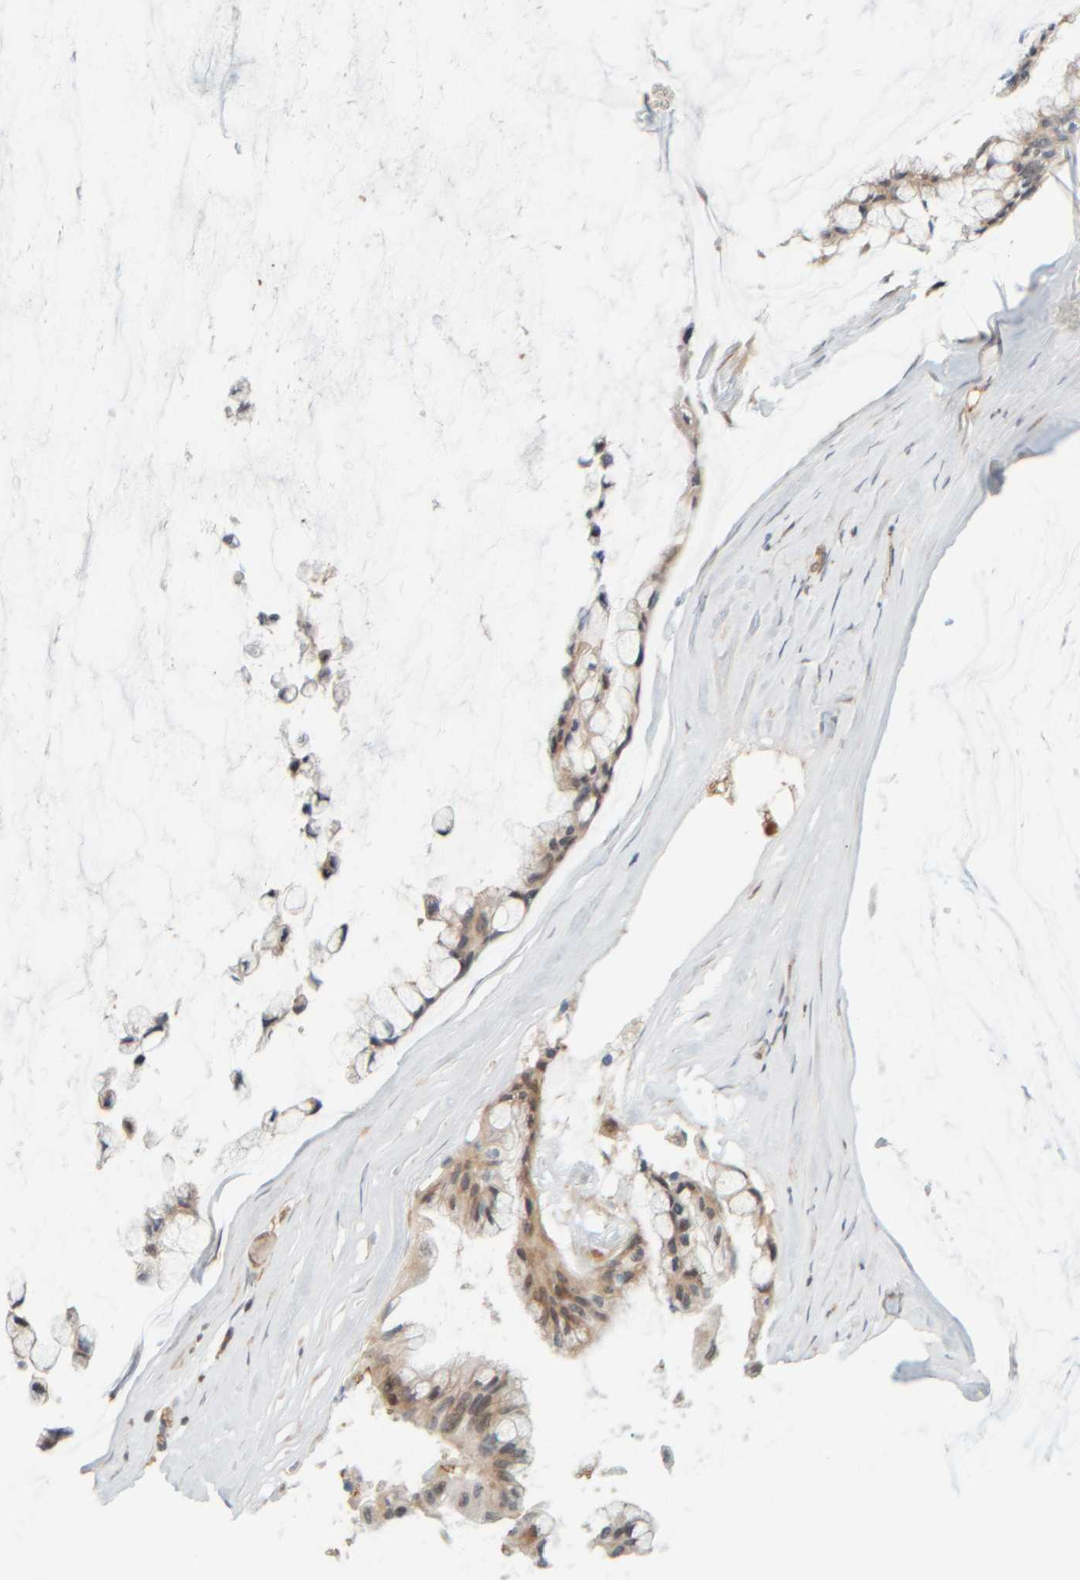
{"staining": {"intensity": "weak", "quantity": ">75%", "location": "cytoplasmic/membranous"}, "tissue": "ovarian cancer", "cell_type": "Tumor cells", "image_type": "cancer", "snomed": [{"axis": "morphology", "description": "Cystadenocarcinoma, mucinous, NOS"}, {"axis": "topography", "description": "Ovary"}], "caption": "An image of ovarian cancer stained for a protein demonstrates weak cytoplasmic/membranous brown staining in tumor cells. (Stains: DAB (3,3'-diaminobenzidine) in brown, nuclei in blue, Microscopy: brightfield microscopy at high magnification).", "gene": "PTGES3L-AARSD1", "patient": {"sex": "female", "age": 39}}